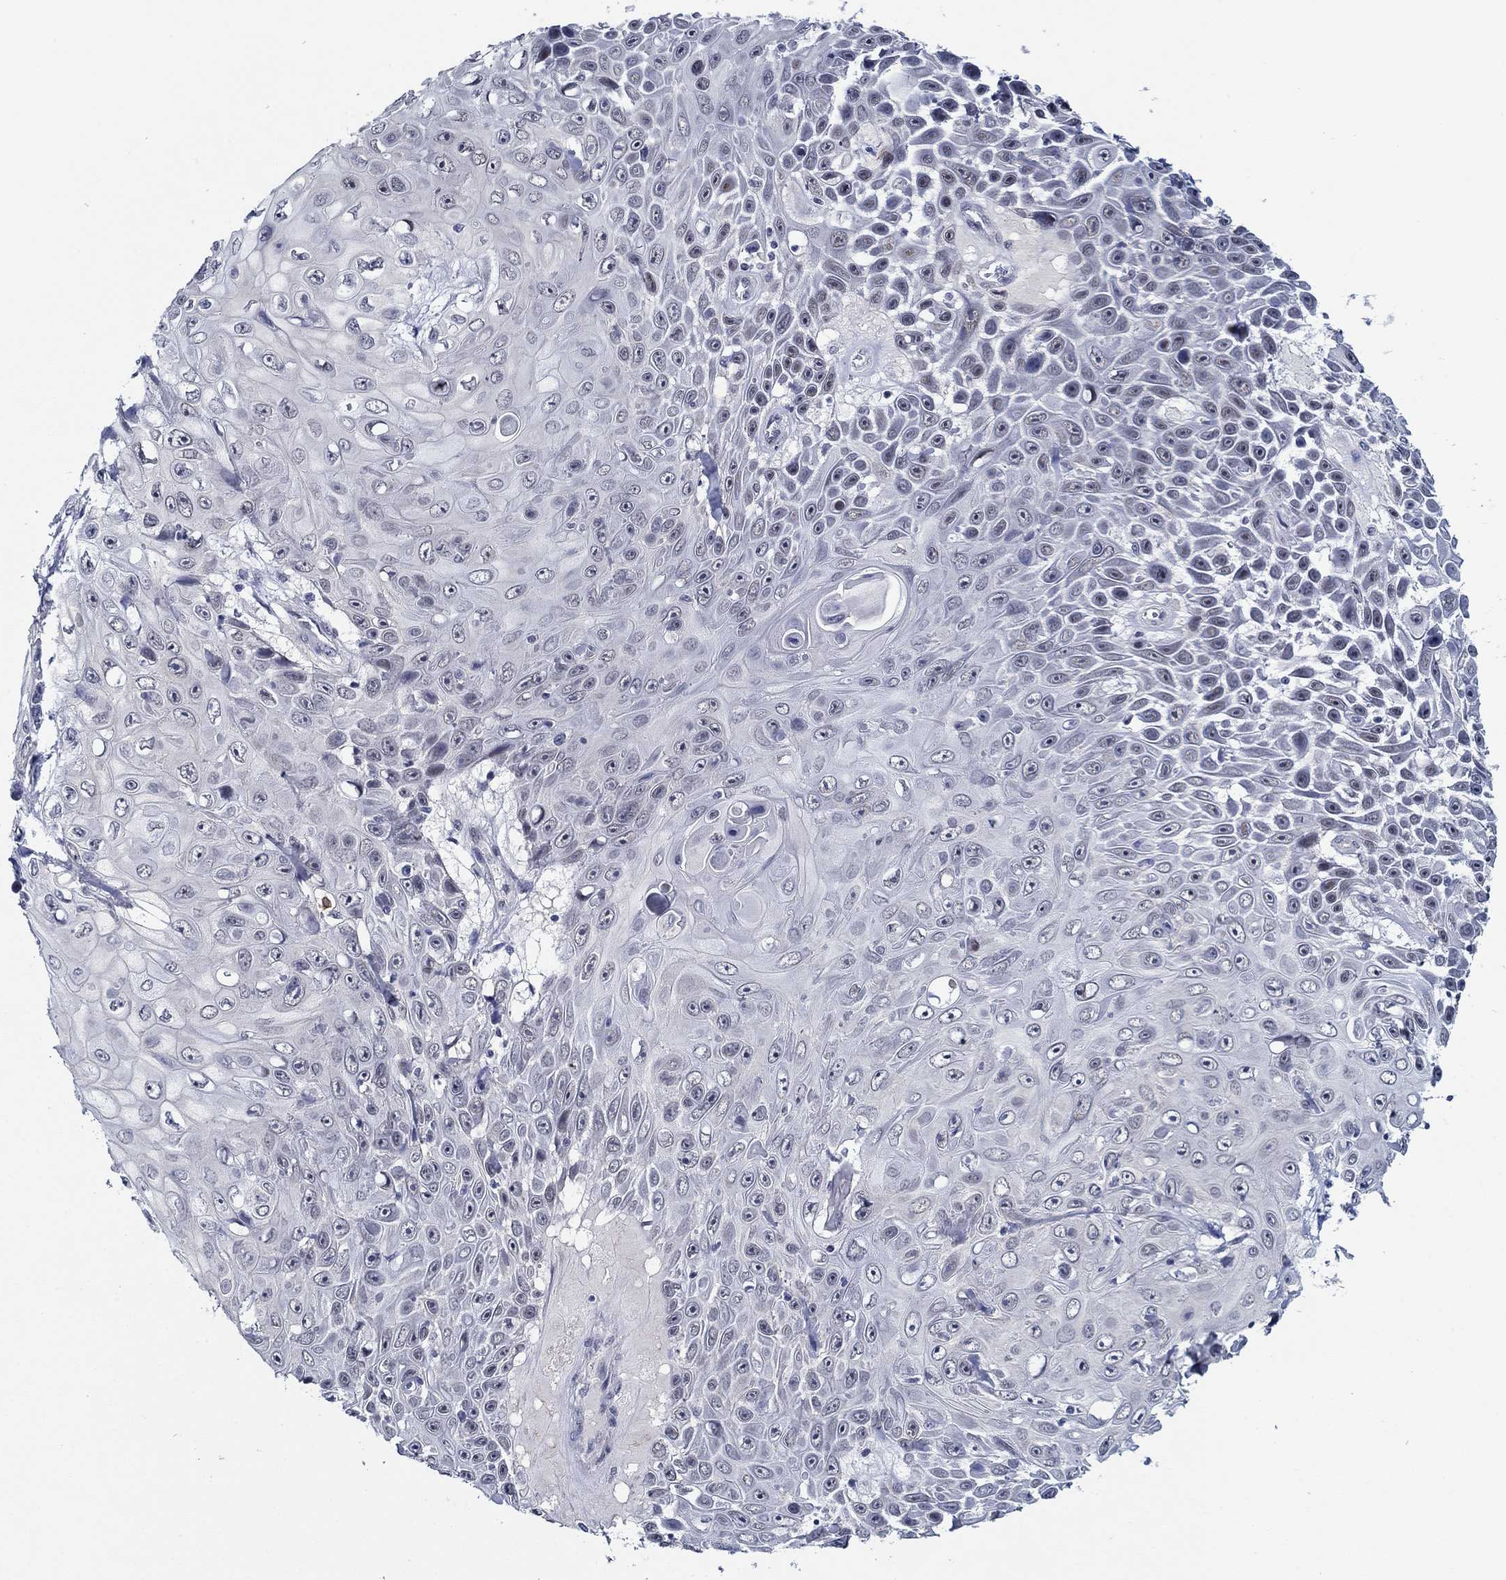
{"staining": {"intensity": "negative", "quantity": "none", "location": "none"}, "tissue": "skin cancer", "cell_type": "Tumor cells", "image_type": "cancer", "snomed": [{"axis": "morphology", "description": "Squamous cell carcinoma, NOS"}, {"axis": "topography", "description": "Skin"}], "caption": "High magnification brightfield microscopy of skin cancer stained with DAB (brown) and counterstained with hematoxylin (blue): tumor cells show no significant positivity.", "gene": "SLC34A1", "patient": {"sex": "male", "age": 82}}